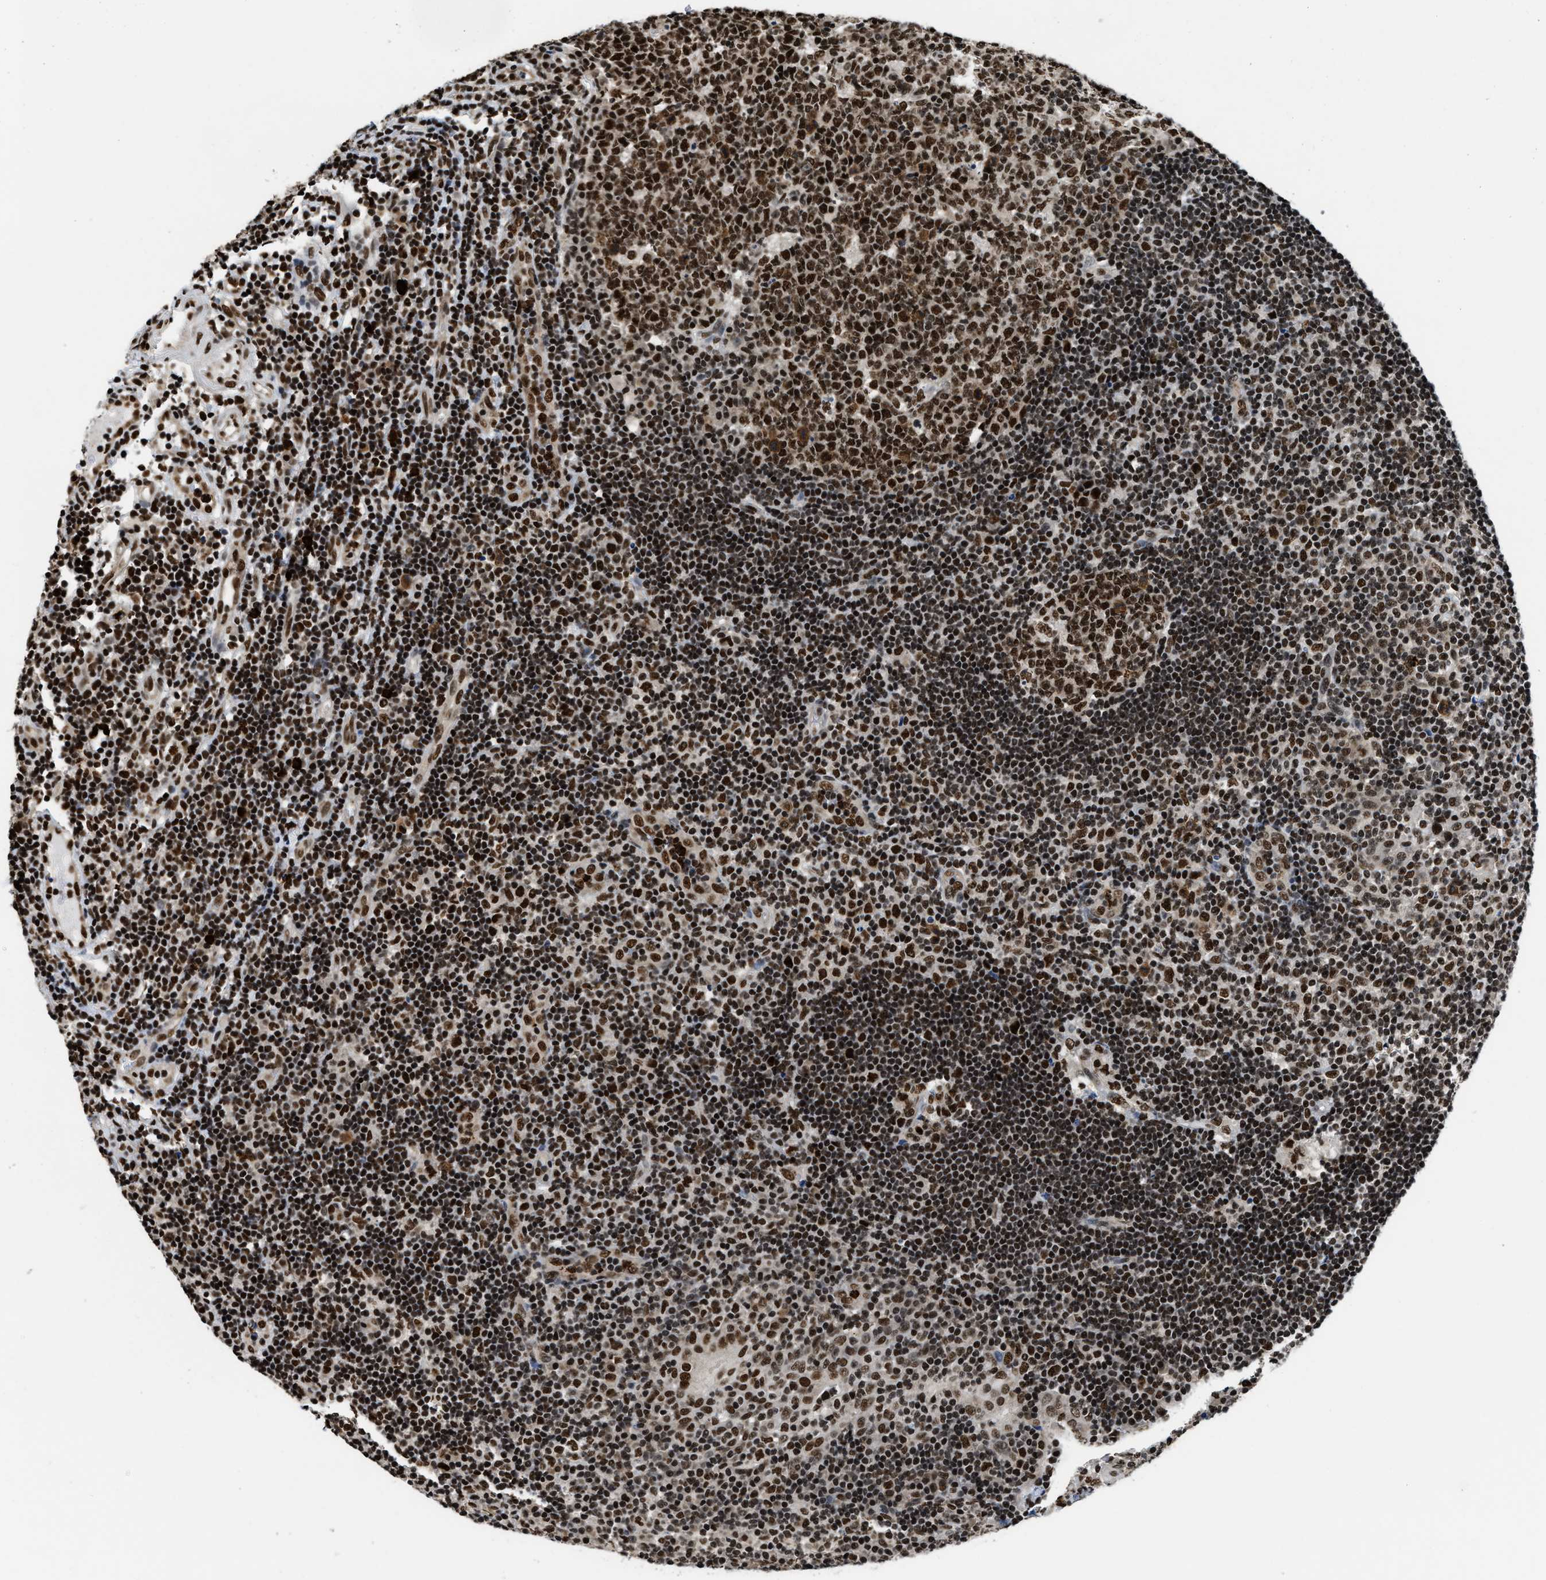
{"staining": {"intensity": "strong", "quantity": ">75%", "location": "cytoplasmic/membranous,nuclear"}, "tissue": "tonsil", "cell_type": "Germinal center cells", "image_type": "normal", "snomed": [{"axis": "morphology", "description": "Normal tissue, NOS"}, {"axis": "topography", "description": "Tonsil"}], "caption": "Germinal center cells exhibit high levels of strong cytoplasmic/membranous,nuclear staining in approximately >75% of cells in unremarkable tonsil.", "gene": "CCNDBP1", "patient": {"sex": "female", "age": 40}}